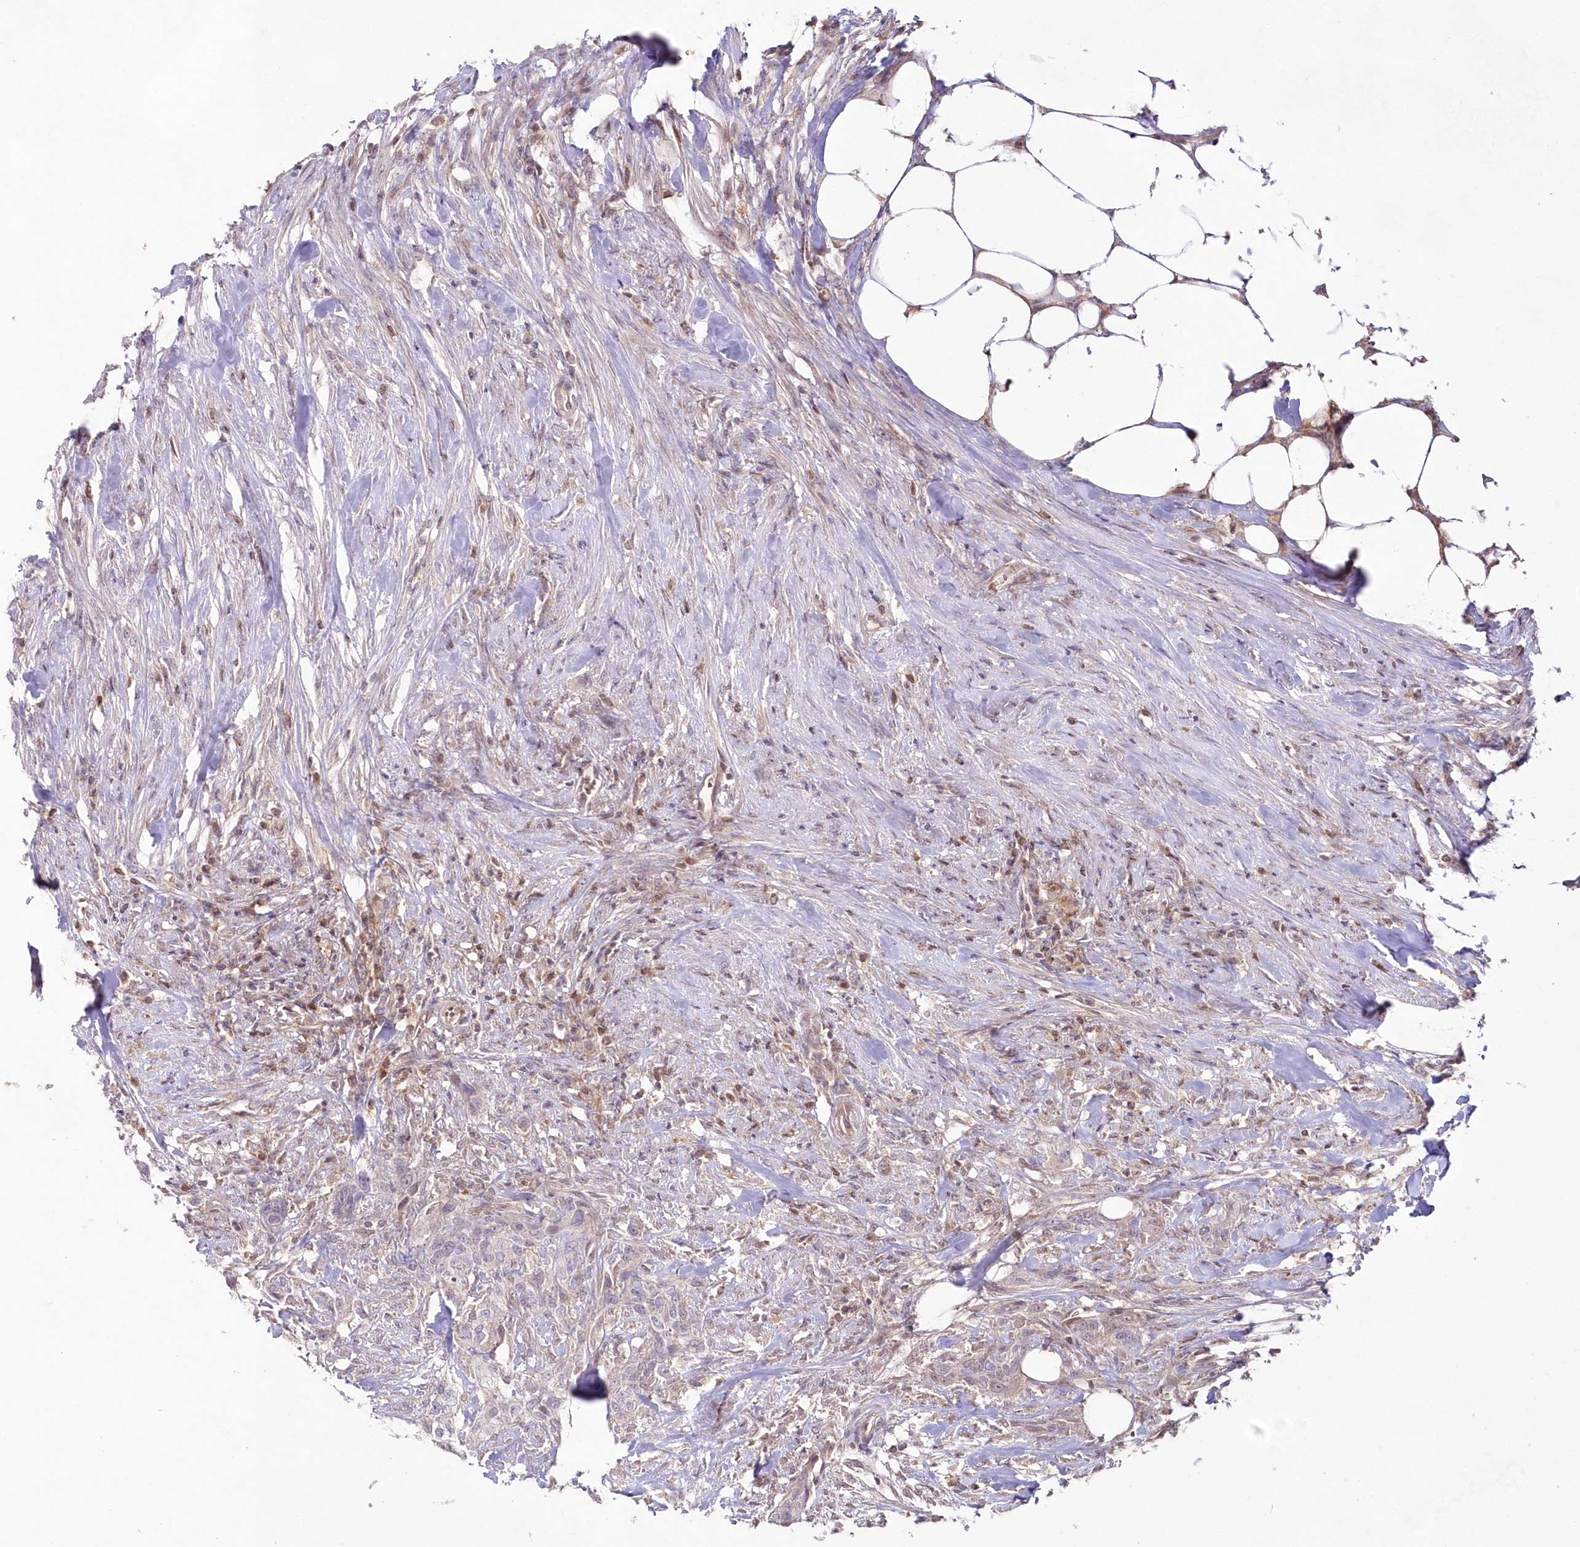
{"staining": {"intensity": "negative", "quantity": "none", "location": "none"}, "tissue": "urothelial cancer", "cell_type": "Tumor cells", "image_type": "cancer", "snomed": [{"axis": "morphology", "description": "Urothelial carcinoma, High grade"}, {"axis": "topography", "description": "Urinary bladder"}], "caption": "Immunohistochemistry of urothelial cancer reveals no positivity in tumor cells.", "gene": "IMPA1", "patient": {"sex": "male", "age": 35}}